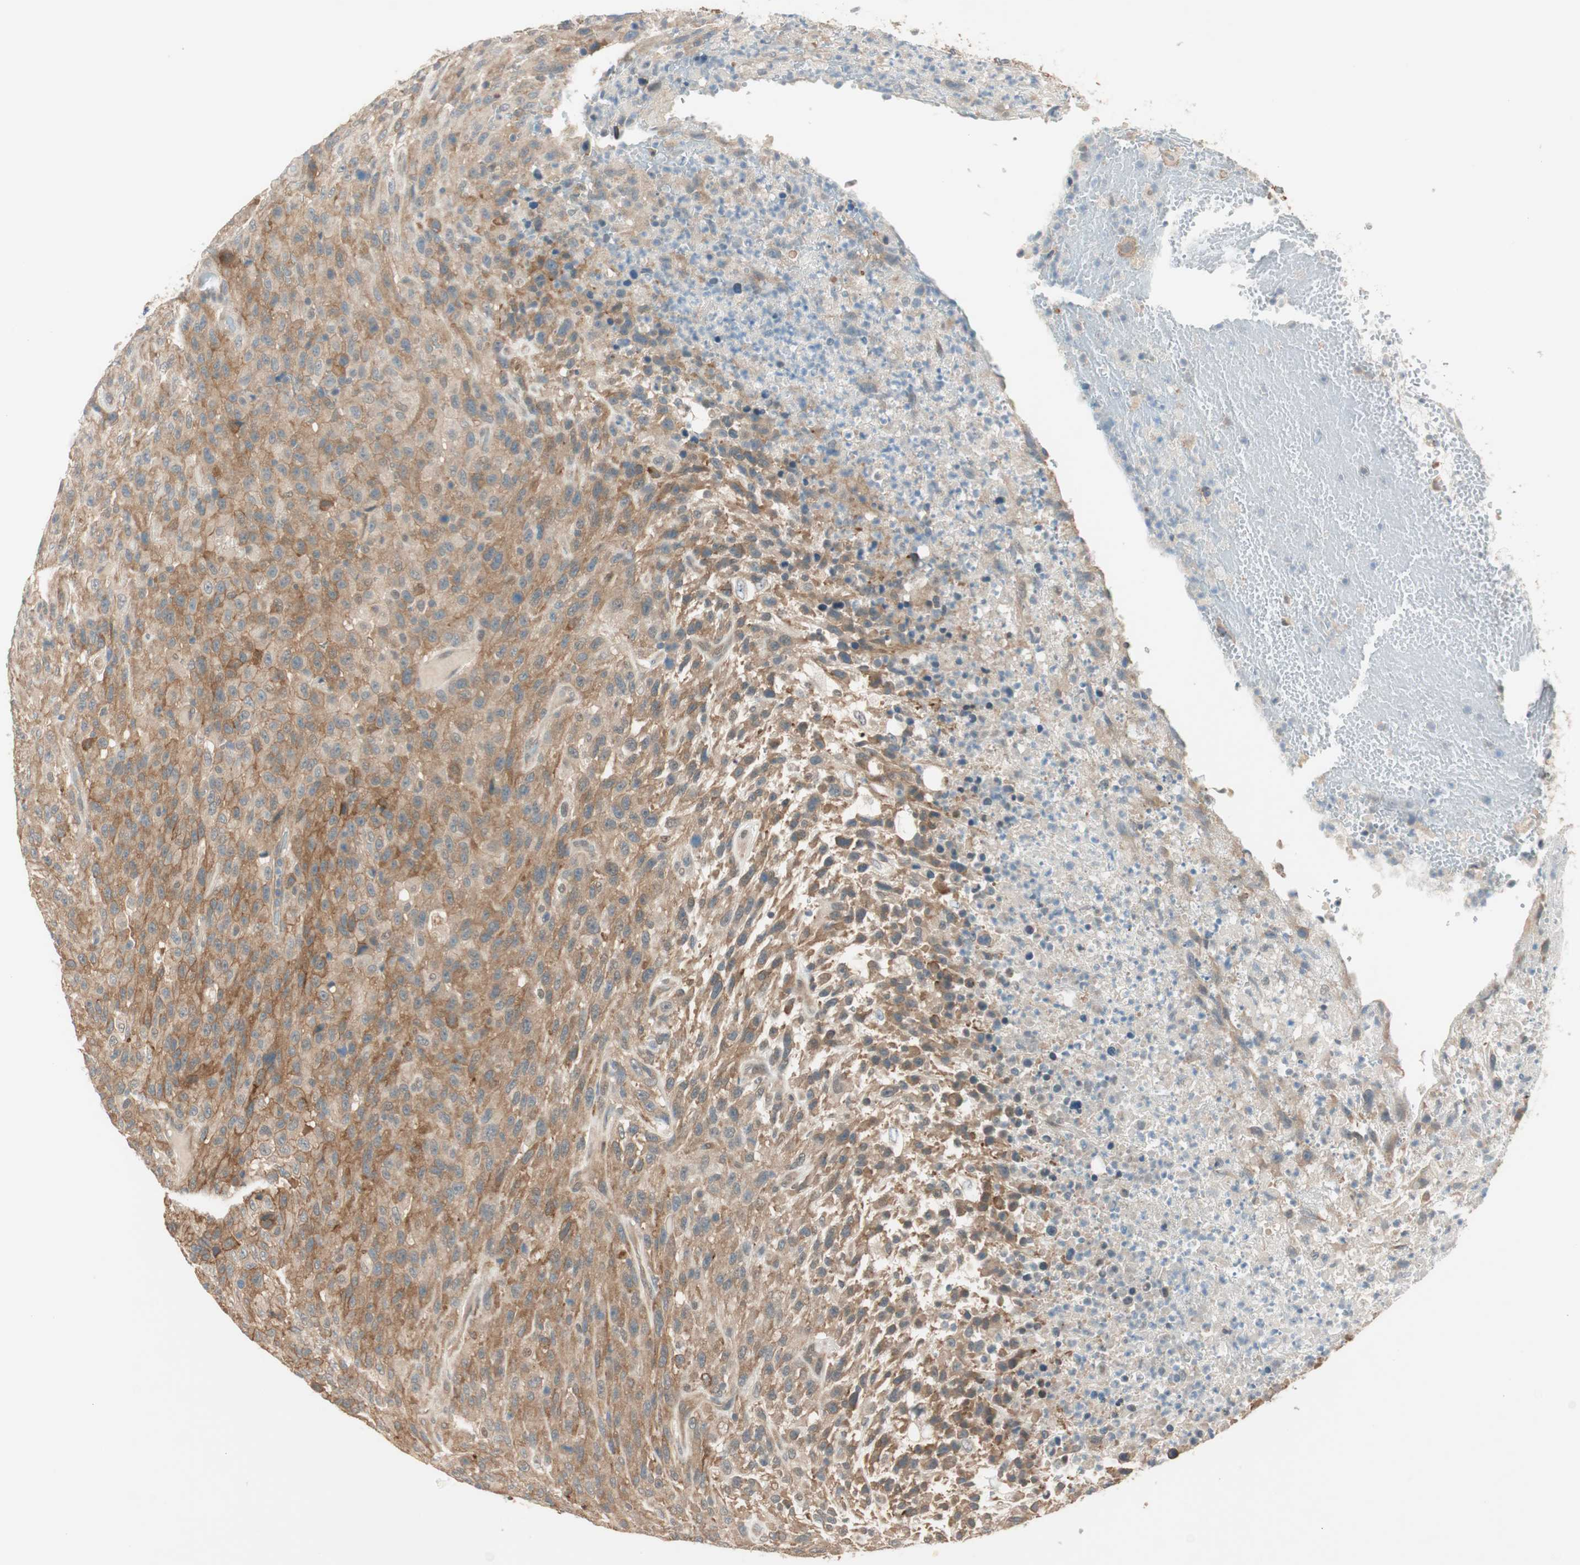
{"staining": {"intensity": "moderate", "quantity": ">75%", "location": "cytoplasmic/membranous"}, "tissue": "urothelial cancer", "cell_type": "Tumor cells", "image_type": "cancer", "snomed": [{"axis": "morphology", "description": "Urothelial carcinoma, High grade"}, {"axis": "topography", "description": "Urinary bladder"}], "caption": "Human high-grade urothelial carcinoma stained with a protein marker exhibits moderate staining in tumor cells.", "gene": "PSMD8", "patient": {"sex": "male", "age": 66}}